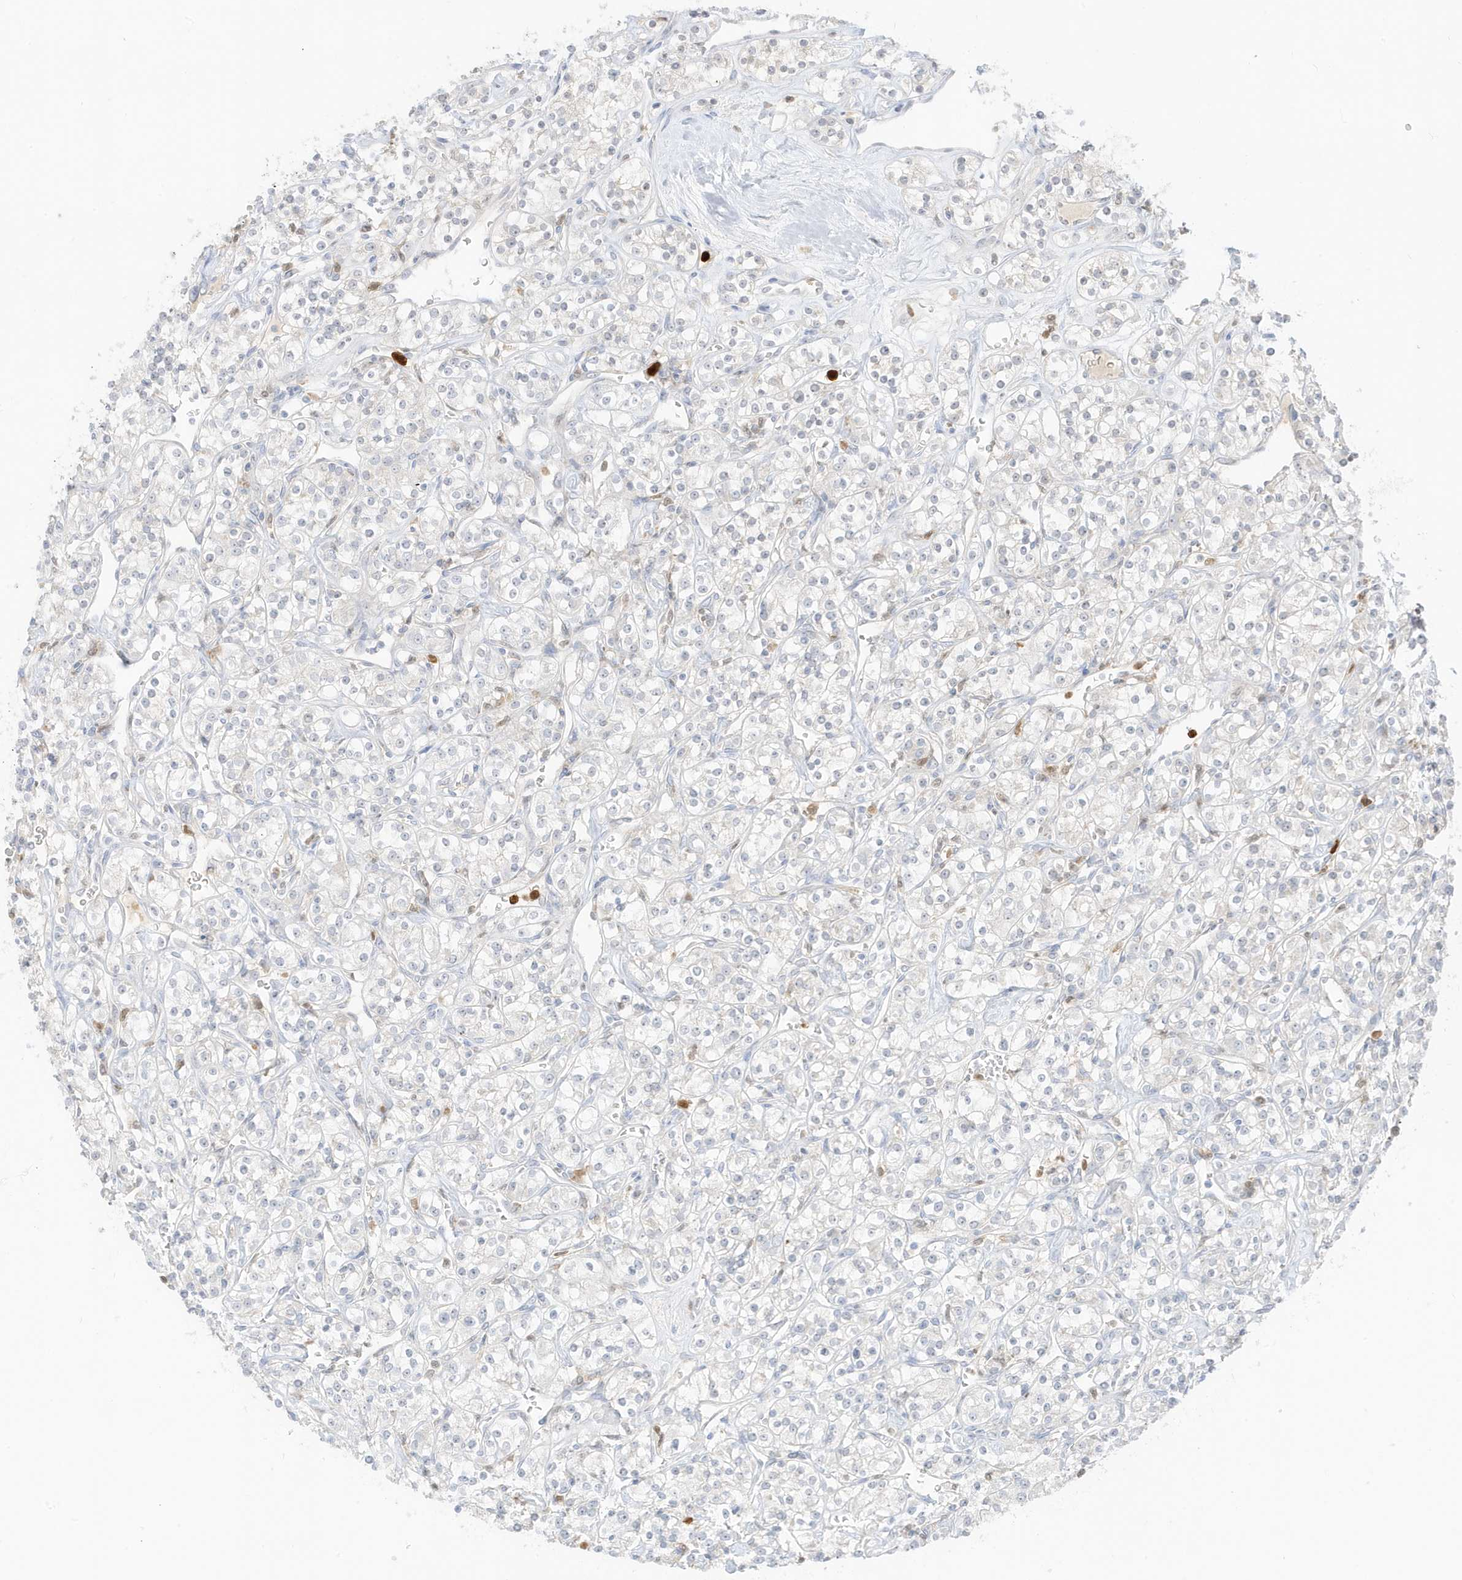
{"staining": {"intensity": "negative", "quantity": "none", "location": "none"}, "tissue": "renal cancer", "cell_type": "Tumor cells", "image_type": "cancer", "snomed": [{"axis": "morphology", "description": "Adenocarcinoma, NOS"}, {"axis": "topography", "description": "Kidney"}], "caption": "IHC of renal cancer demonstrates no expression in tumor cells. The staining is performed using DAB brown chromogen with nuclei counter-stained in using hematoxylin.", "gene": "GCA", "patient": {"sex": "male", "age": 77}}